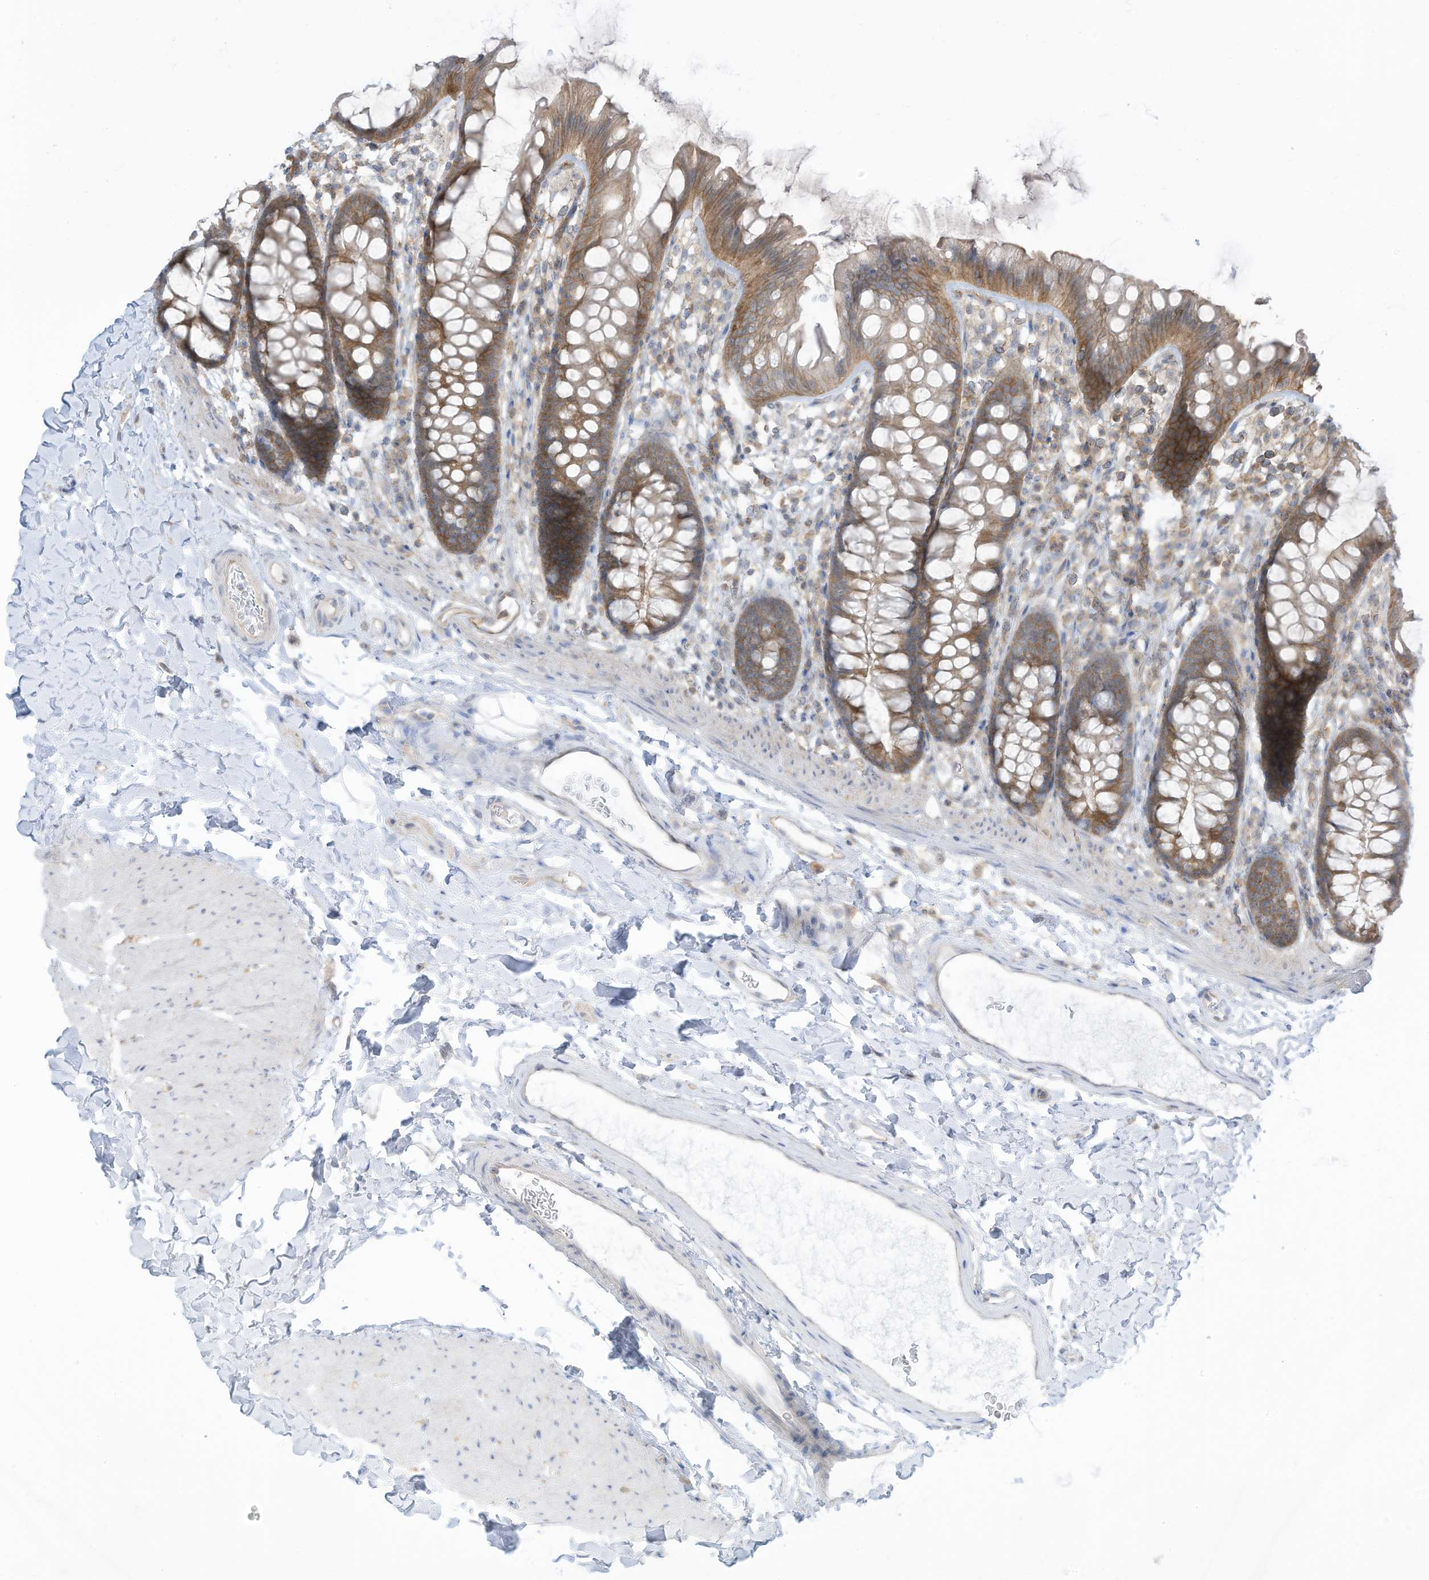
{"staining": {"intensity": "weak", "quantity": "25%-75%", "location": "cytoplasmic/membranous"}, "tissue": "colon", "cell_type": "Endothelial cells", "image_type": "normal", "snomed": [{"axis": "morphology", "description": "Normal tissue, NOS"}, {"axis": "topography", "description": "Colon"}], "caption": "Immunohistochemical staining of normal colon reveals 25%-75% levels of weak cytoplasmic/membranous protein positivity in about 25%-75% of endothelial cells. The staining is performed using DAB brown chromogen to label protein expression. The nuclei are counter-stained blue using hematoxylin.", "gene": "REPS1", "patient": {"sex": "female", "age": 62}}